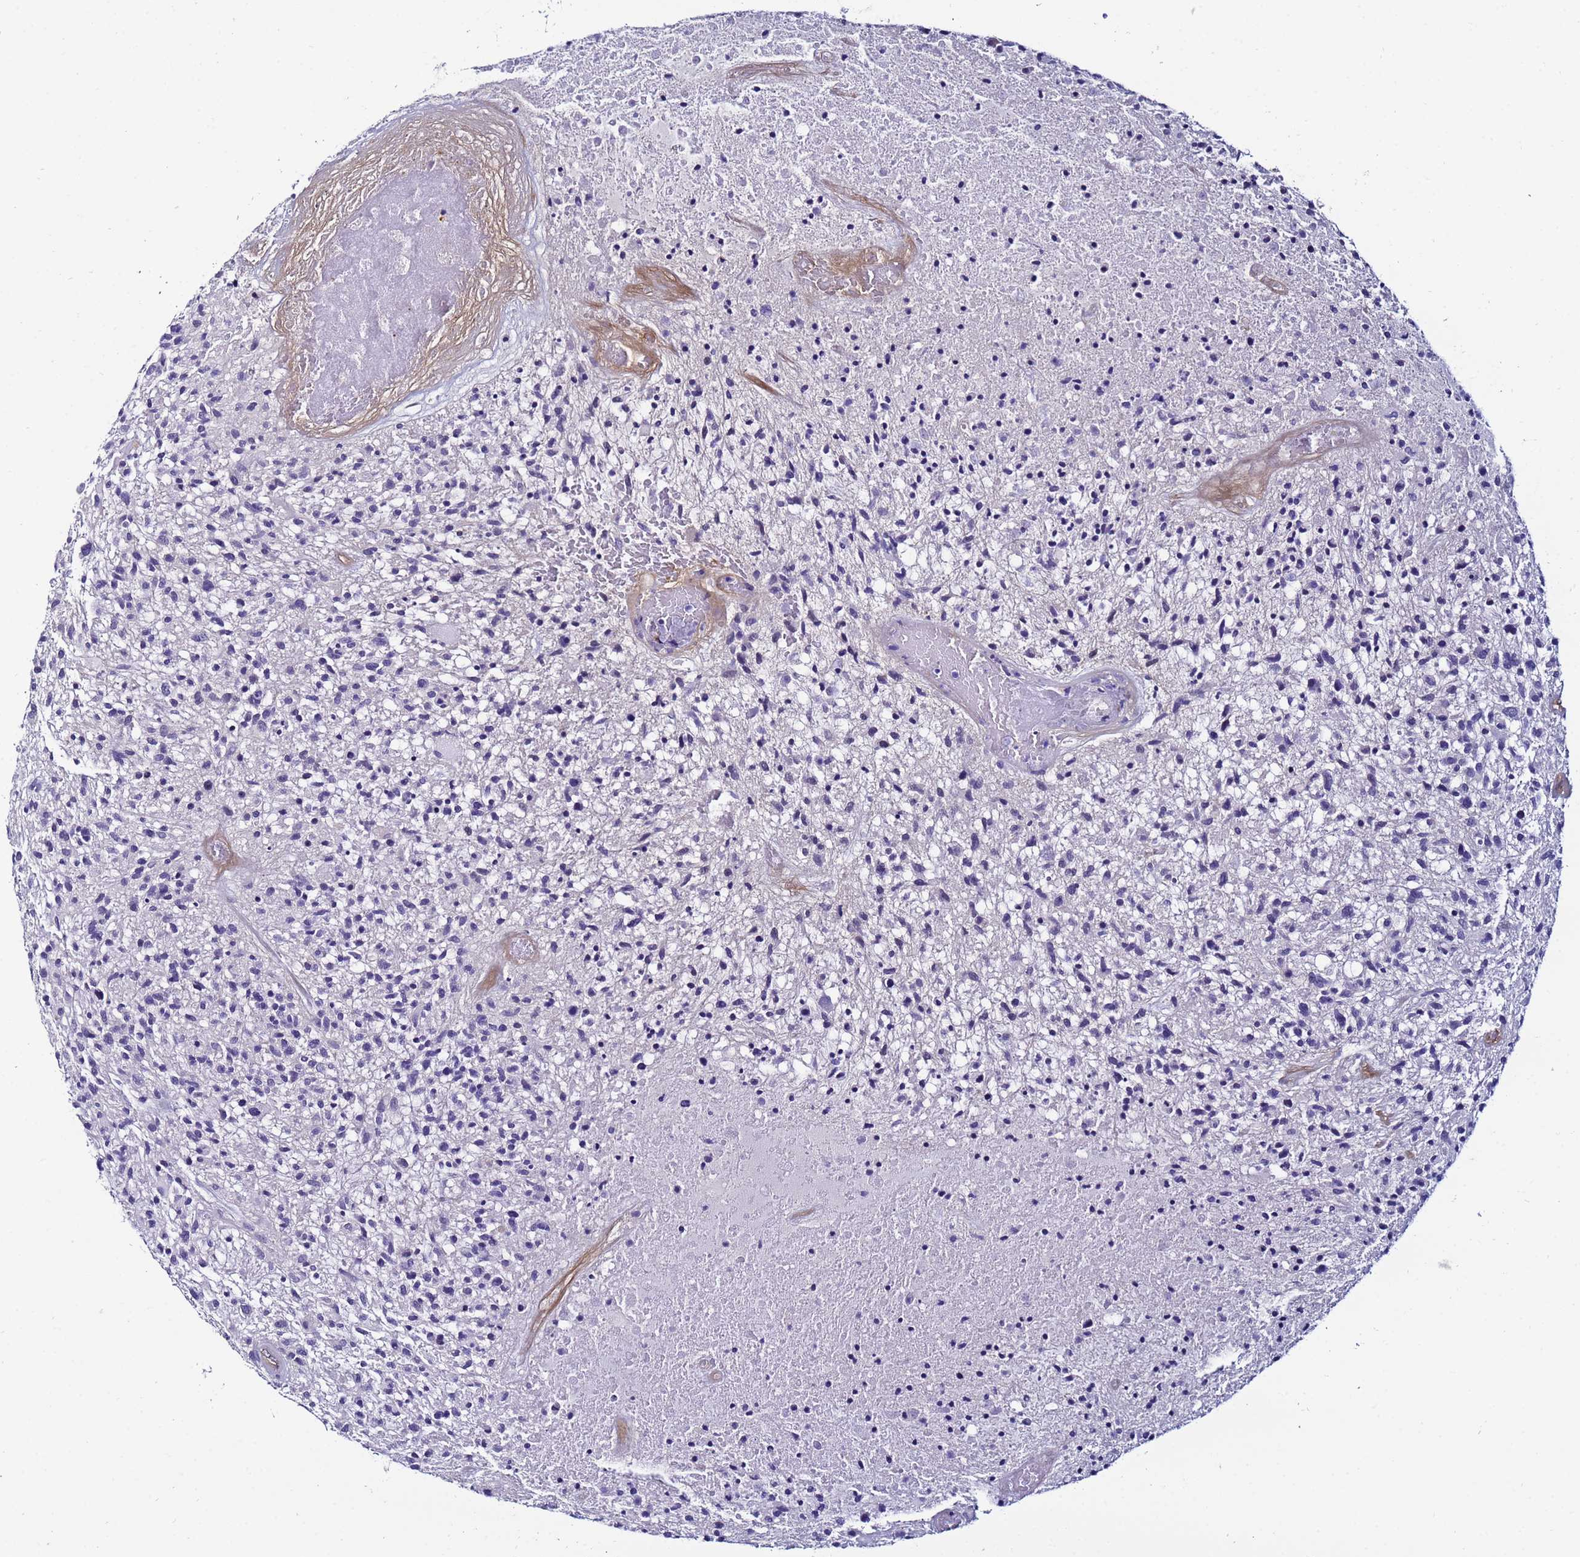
{"staining": {"intensity": "negative", "quantity": "none", "location": "none"}, "tissue": "glioma", "cell_type": "Tumor cells", "image_type": "cancer", "snomed": [{"axis": "morphology", "description": "Glioma, malignant, High grade"}, {"axis": "topography", "description": "Brain"}], "caption": "Human malignant glioma (high-grade) stained for a protein using immunohistochemistry shows no positivity in tumor cells.", "gene": "DEFB104A", "patient": {"sex": "male", "age": 47}}